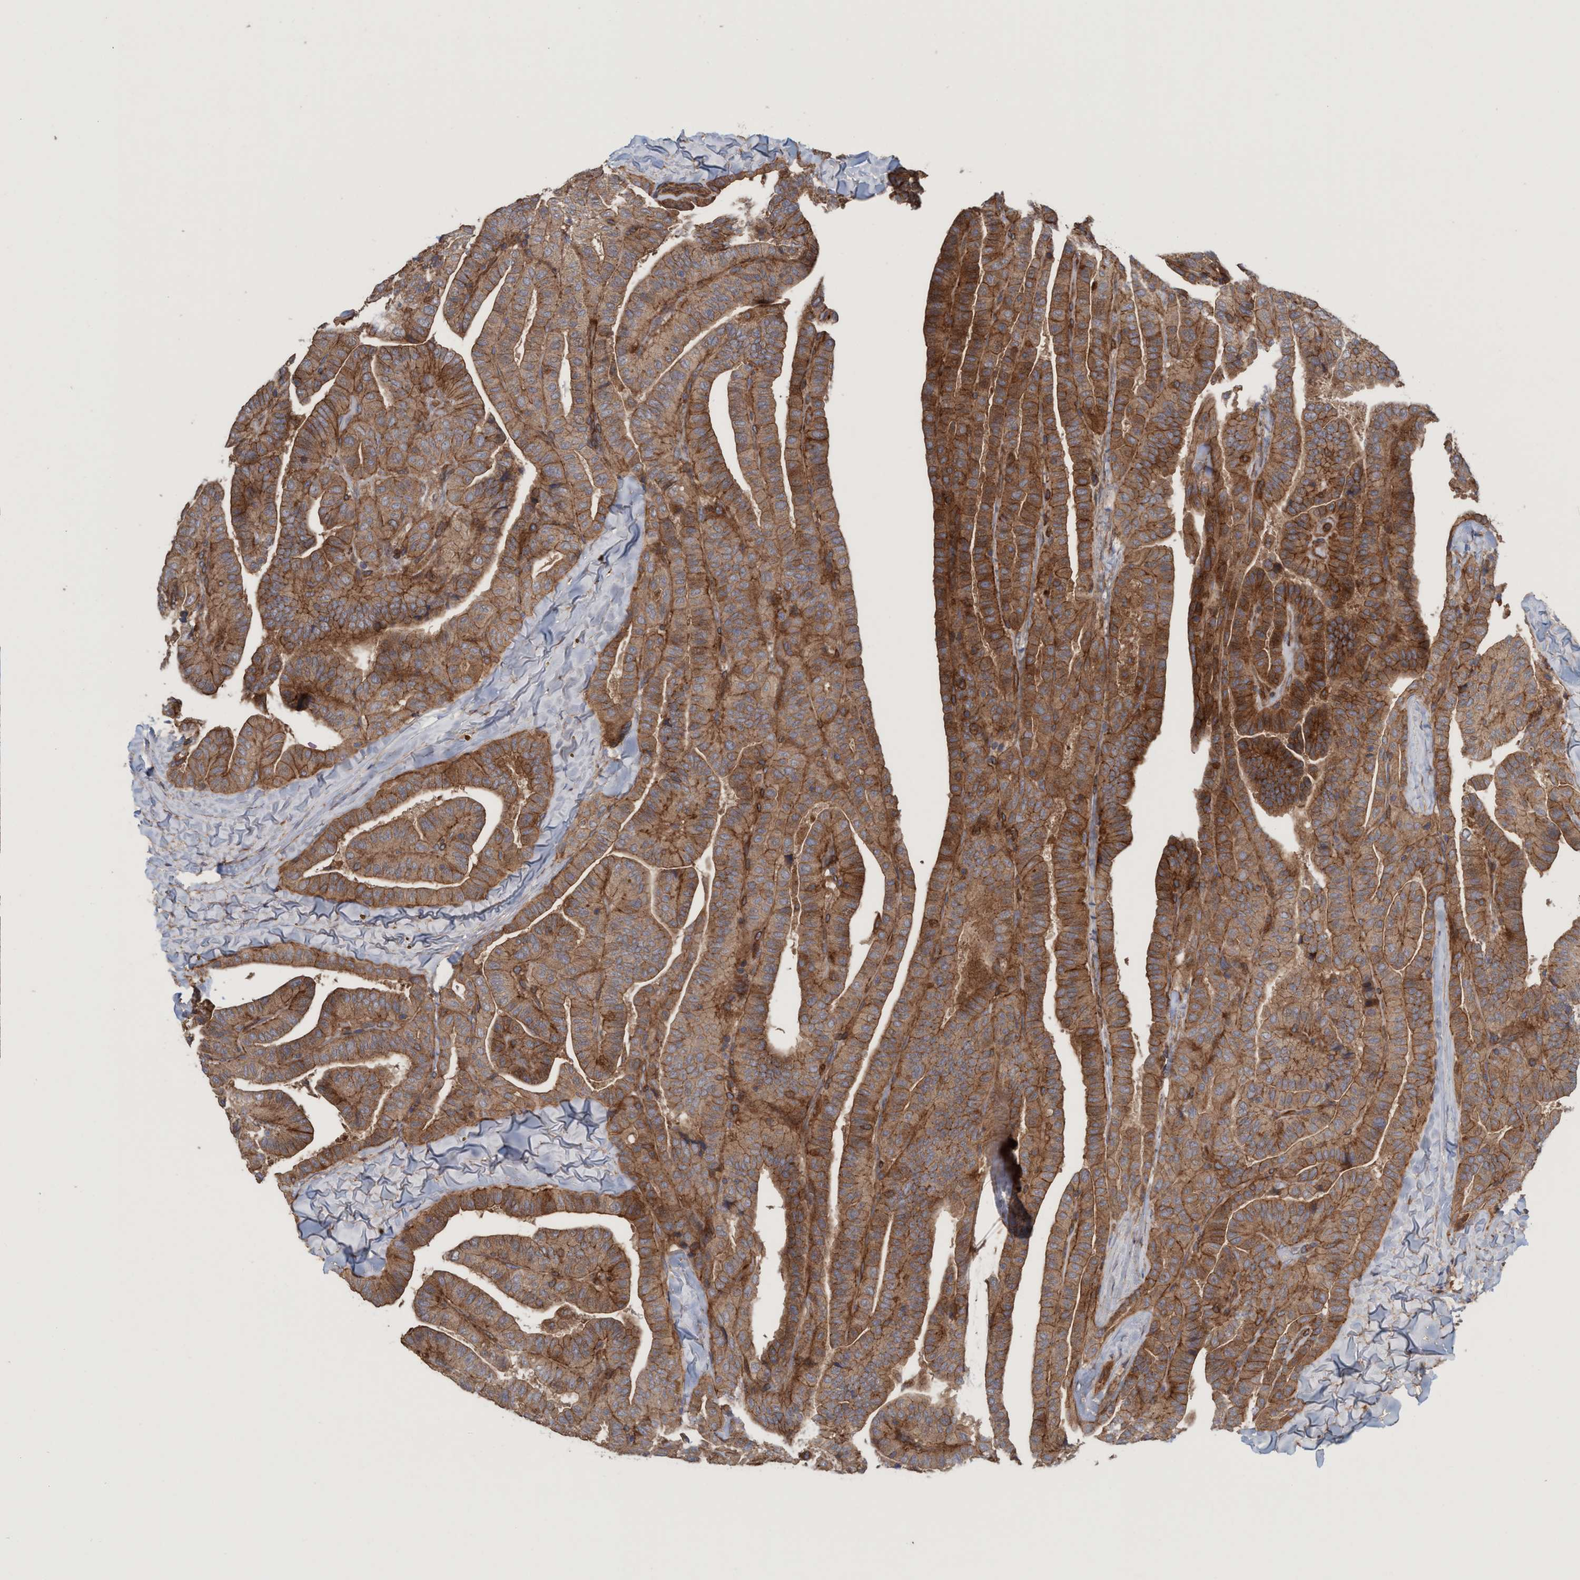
{"staining": {"intensity": "strong", "quantity": ">75%", "location": "cytoplasmic/membranous"}, "tissue": "thyroid cancer", "cell_type": "Tumor cells", "image_type": "cancer", "snomed": [{"axis": "morphology", "description": "Papillary adenocarcinoma, NOS"}, {"axis": "topography", "description": "Thyroid gland"}], "caption": "The photomicrograph reveals staining of thyroid cancer, revealing strong cytoplasmic/membranous protein expression (brown color) within tumor cells.", "gene": "SPECC1", "patient": {"sex": "male", "age": 77}}